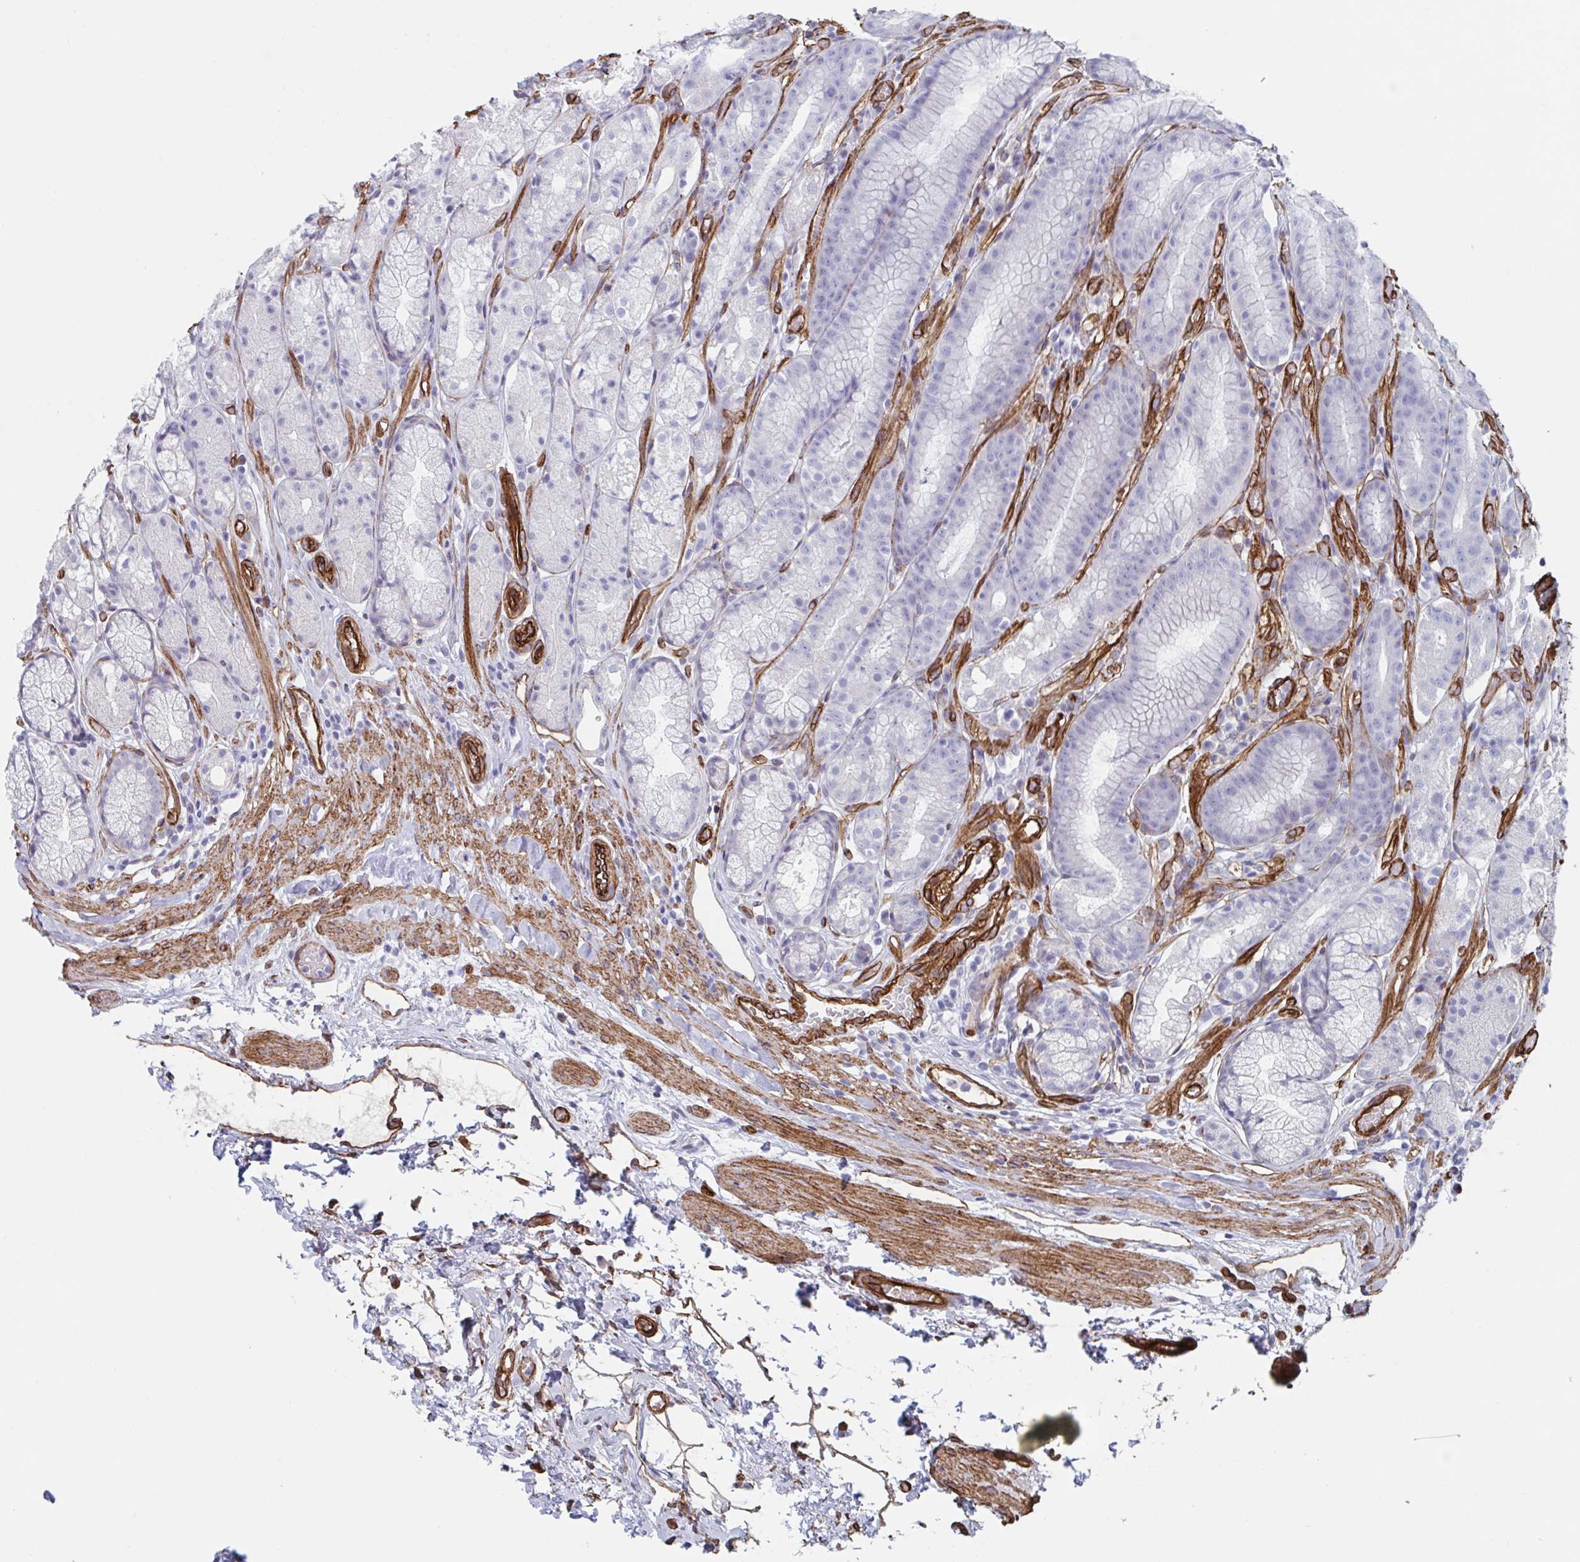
{"staining": {"intensity": "negative", "quantity": "none", "location": "none"}, "tissue": "stomach", "cell_type": "Glandular cells", "image_type": "normal", "snomed": [{"axis": "morphology", "description": "Normal tissue, NOS"}, {"axis": "topography", "description": "Smooth muscle"}, {"axis": "topography", "description": "Stomach"}], "caption": "A high-resolution image shows IHC staining of benign stomach, which reveals no significant positivity in glandular cells.", "gene": "CITED4", "patient": {"sex": "male", "age": 70}}